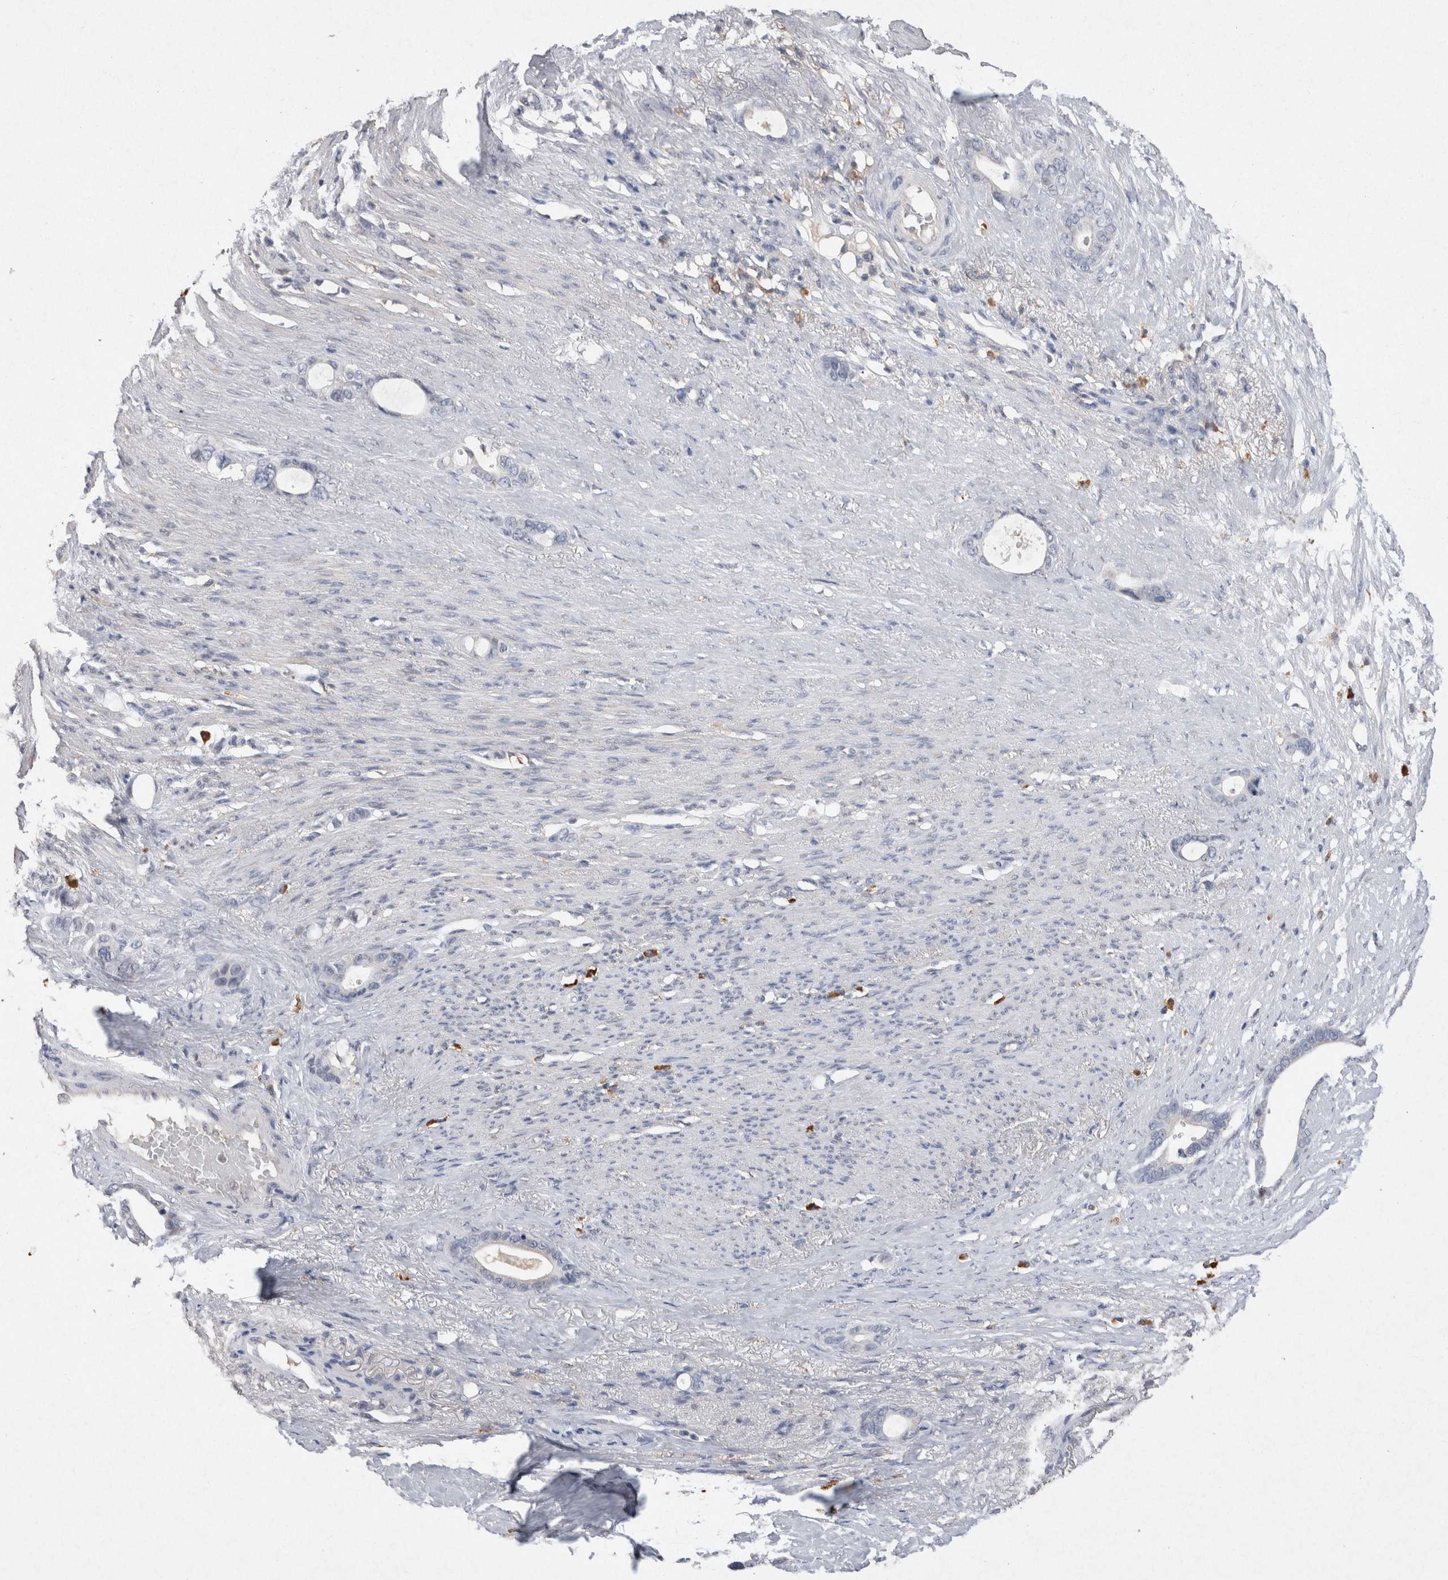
{"staining": {"intensity": "negative", "quantity": "none", "location": "none"}, "tissue": "stomach cancer", "cell_type": "Tumor cells", "image_type": "cancer", "snomed": [{"axis": "morphology", "description": "Adenocarcinoma, NOS"}, {"axis": "topography", "description": "Stomach"}], "caption": "This histopathology image is of stomach cancer stained with immunohistochemistry to label a protein in brown with the nuclei are counter-stained blue. There is no positivity in tumor cells.", "gene": "VSIG4", "patient": {"sex": "female", "age": 75}}